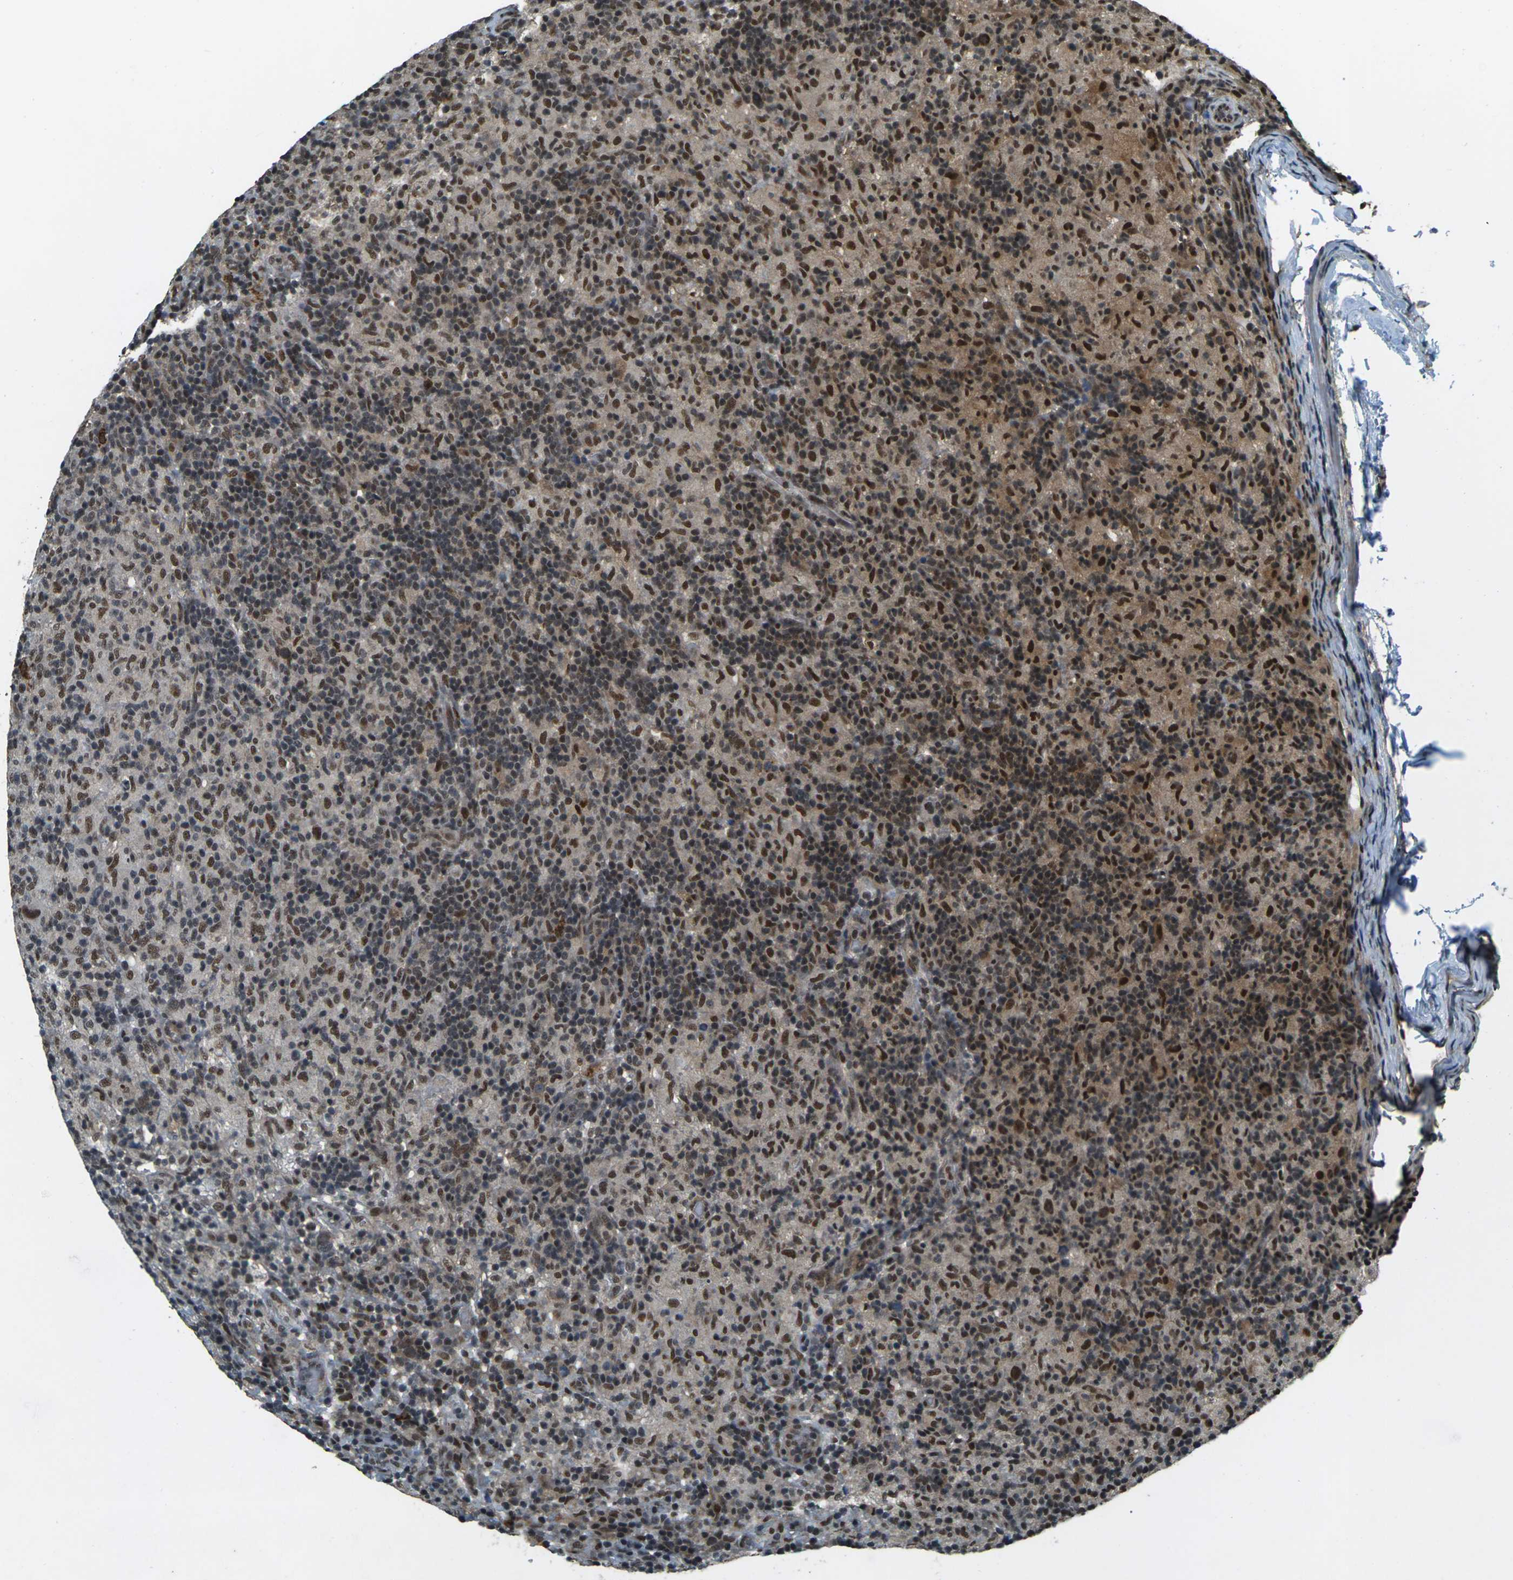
{"staining": {"intensity": "strong", "quantity": ">75%", "location": "nuclear"}, "tissue": "lymphoma", "cell_type": "Tumor cells", "image_type": "cancer", "snomed": [{"axis": "morphology", "description": "Hodgkin's disease, NOS"}, {"axis": "topography", "description": "Lymph node"}], "caption": "Human Hodgkin's disease stained with a brown dye shows strong nuclear positive positivity in about >75% of tumor cells.", "gene": "NR4A2", "patient": {"sex": "male", "age": 70}}